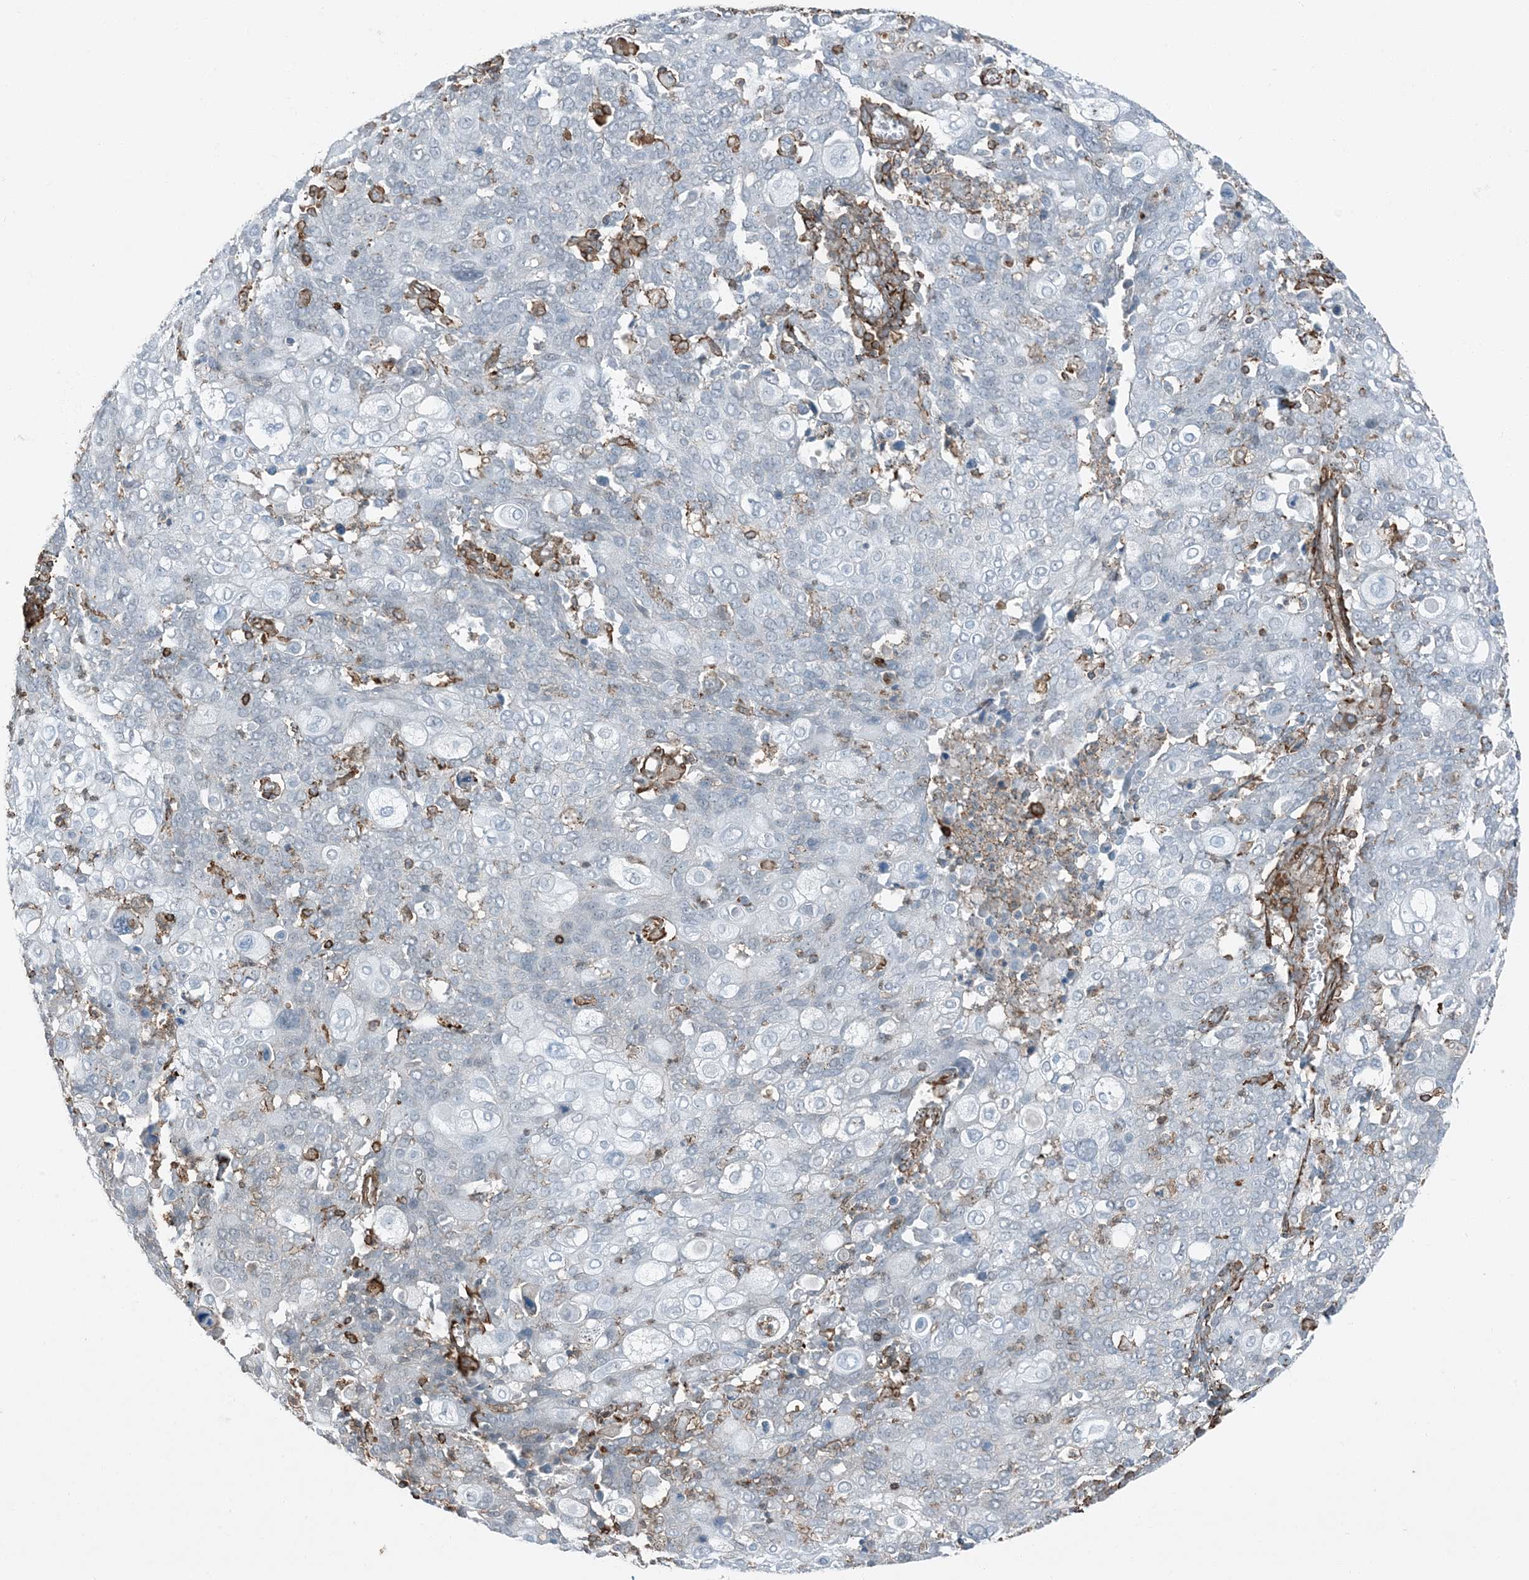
{"staining": {"intensity": "negative", "quantity": "none", "location": "none"}, "tissue": "cervical cancer", "cell_type": "Tumor cells", "image_type": "cancer", "snomed": [{"axis": "morphology", "description": "Squamous cell carcinoma, NOS"}, {"axis": "topography", "description": "Cervix"}], "caption": "Cervical cancer stained for a protein using IHC demonstrates no staining tumor cells.", "gene": "APOBEC3C", "patient": {"sex": "female", "age": 40}}